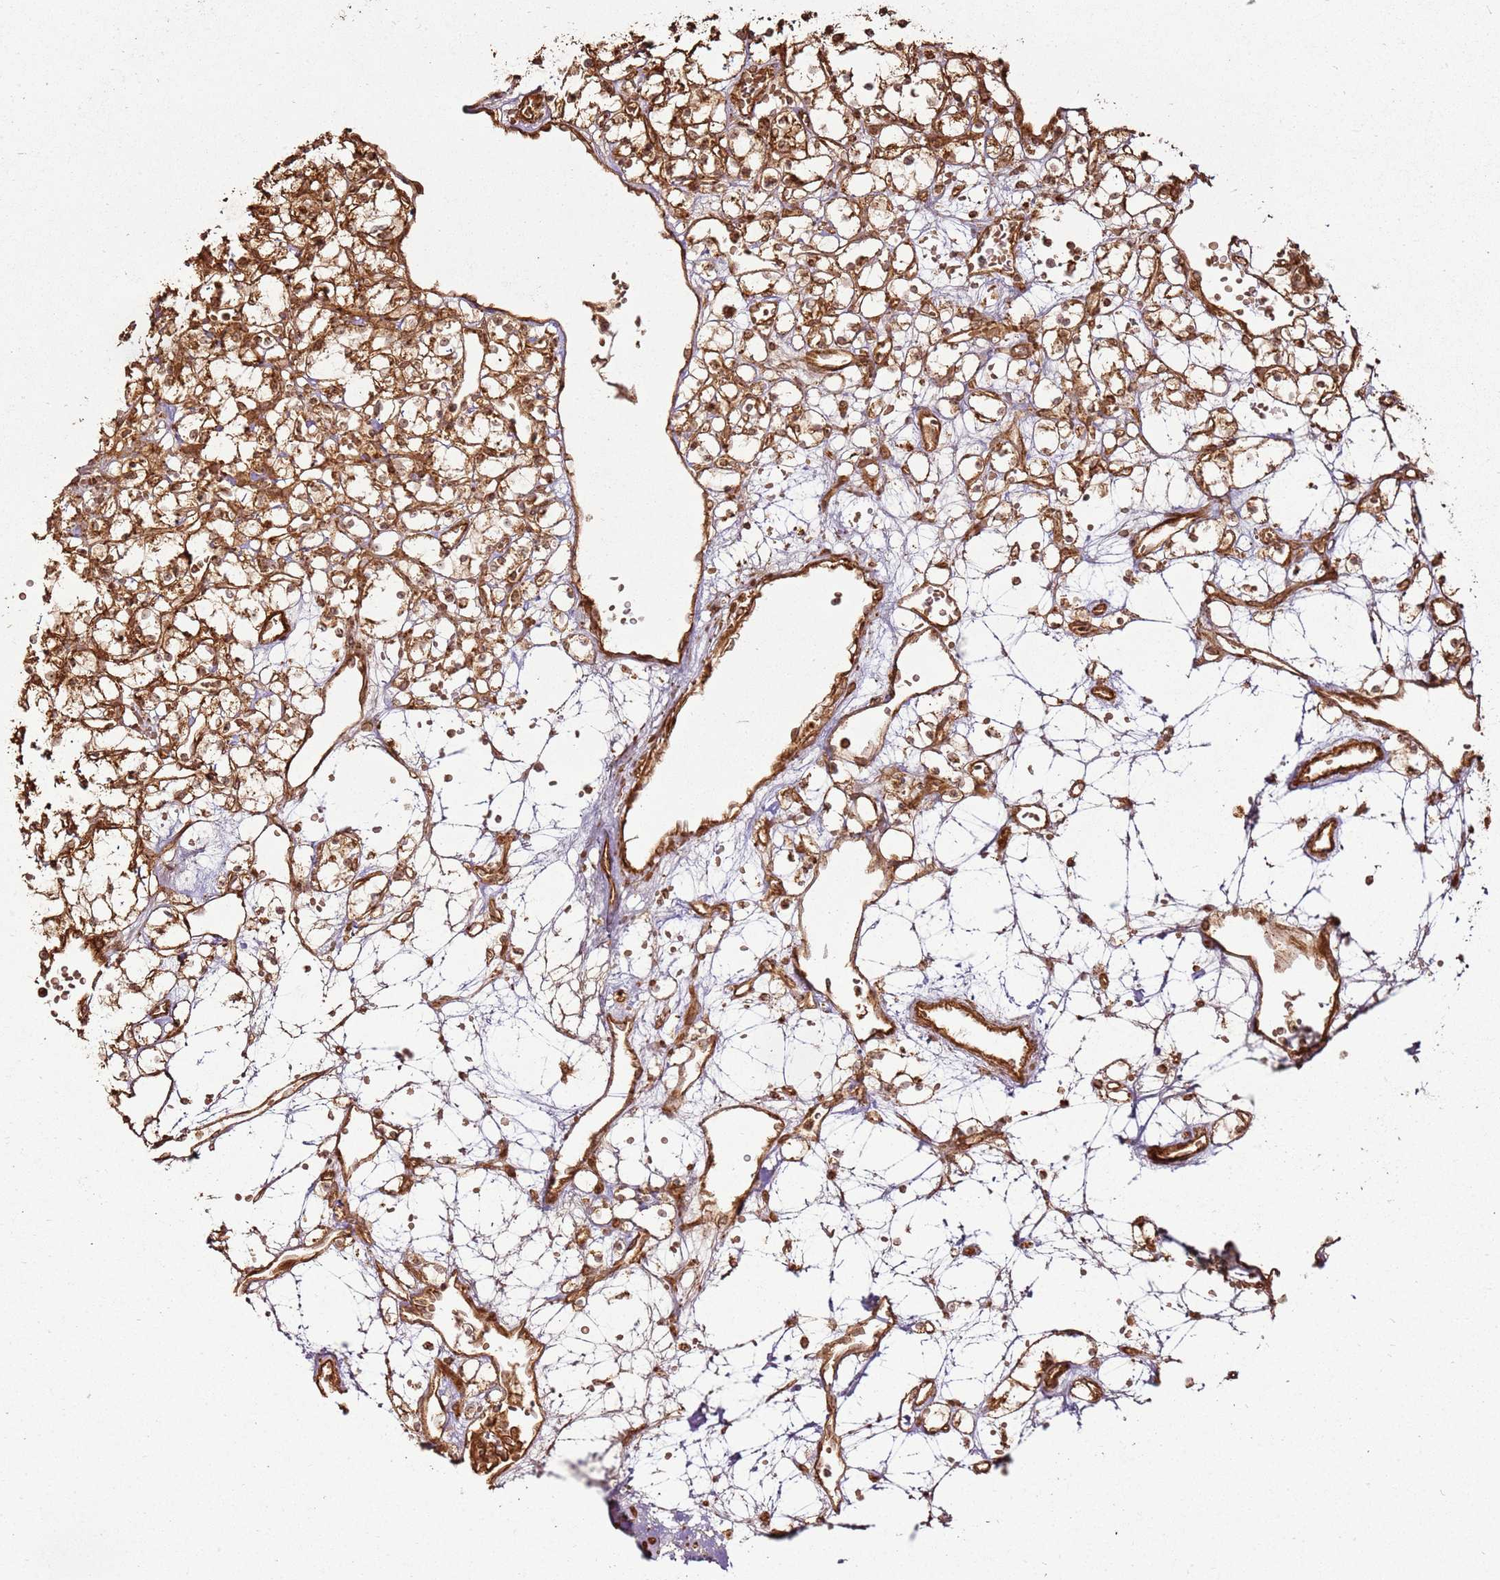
{"staining": {"intensity": "moderate", "quantity": ">75%", "location": "cytoplasmic/membranous"}, "tissue": "renal cancer", "cell_type": "Tumor cells", "image_type": "cancer", "snomed": [{"axis": "morphology", "description": "Adenocarcinoma, NOS"}, {"axis": "topography", "description": "Kidney"}], "caption": "The immunohistochemical stain labels moderate cytoplasmic/membranous expression in tumor cells of adenocarcinoma (renal) tissue.", "gene": "MRPS6", "patient": {"sex": "female", "age": 59}}